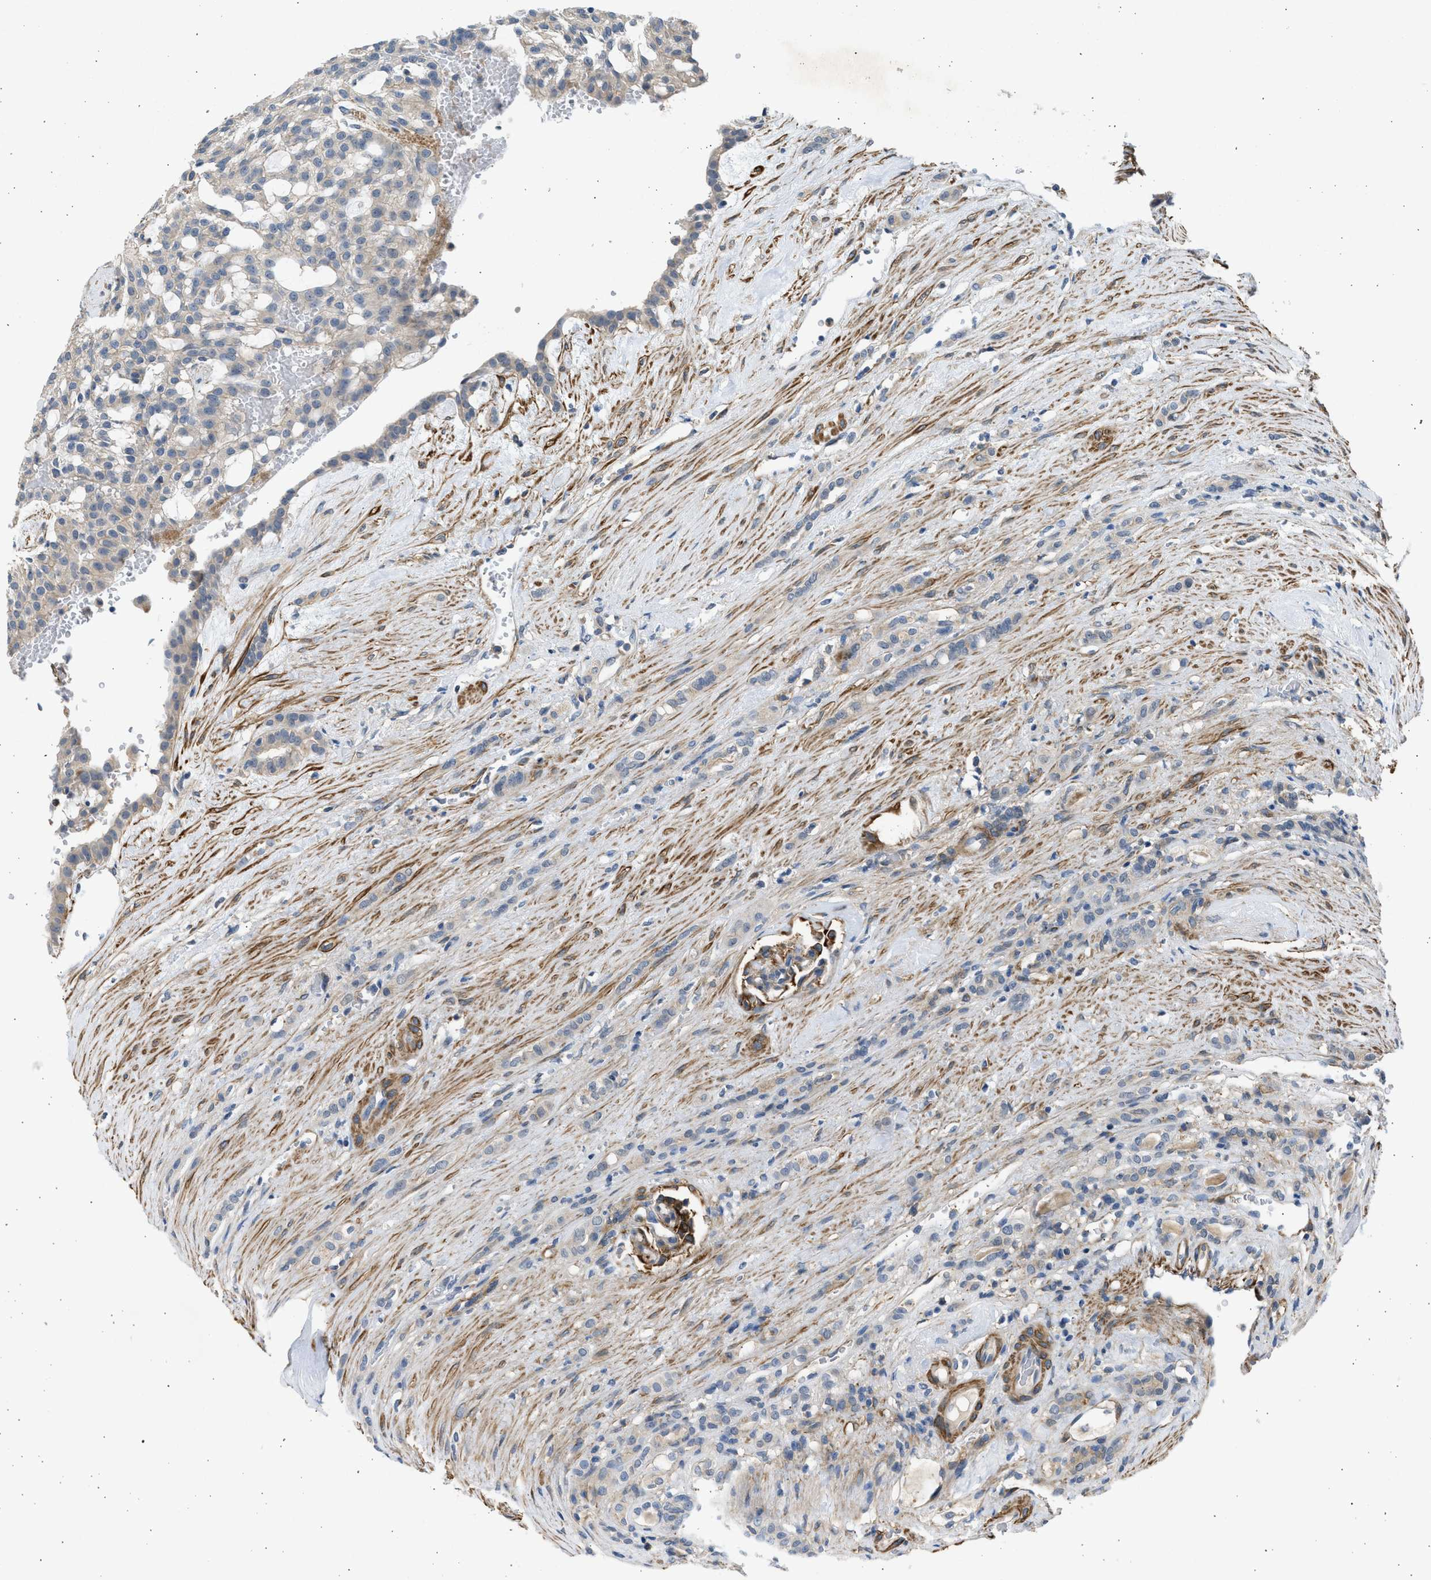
{"staining": {"intensity": "negative", "quantity": "none", "location": "none"}, "tissue": "renal cancer", "cell_type": "Tumor cells", "image_type": "cancer", "snomed": [{"axis": "morphology", "description": "Adenocarcinoma, NOS"}, {"axis": "topography", "description": "Kidney"}], "caption": "This is a photomicrograph of immunohistochemistry (IHC) staining of renal cancer, which shows no expression in tumor cells.", "gene": "PCNX3", "patient": {"sex": "male", "age": 63}}